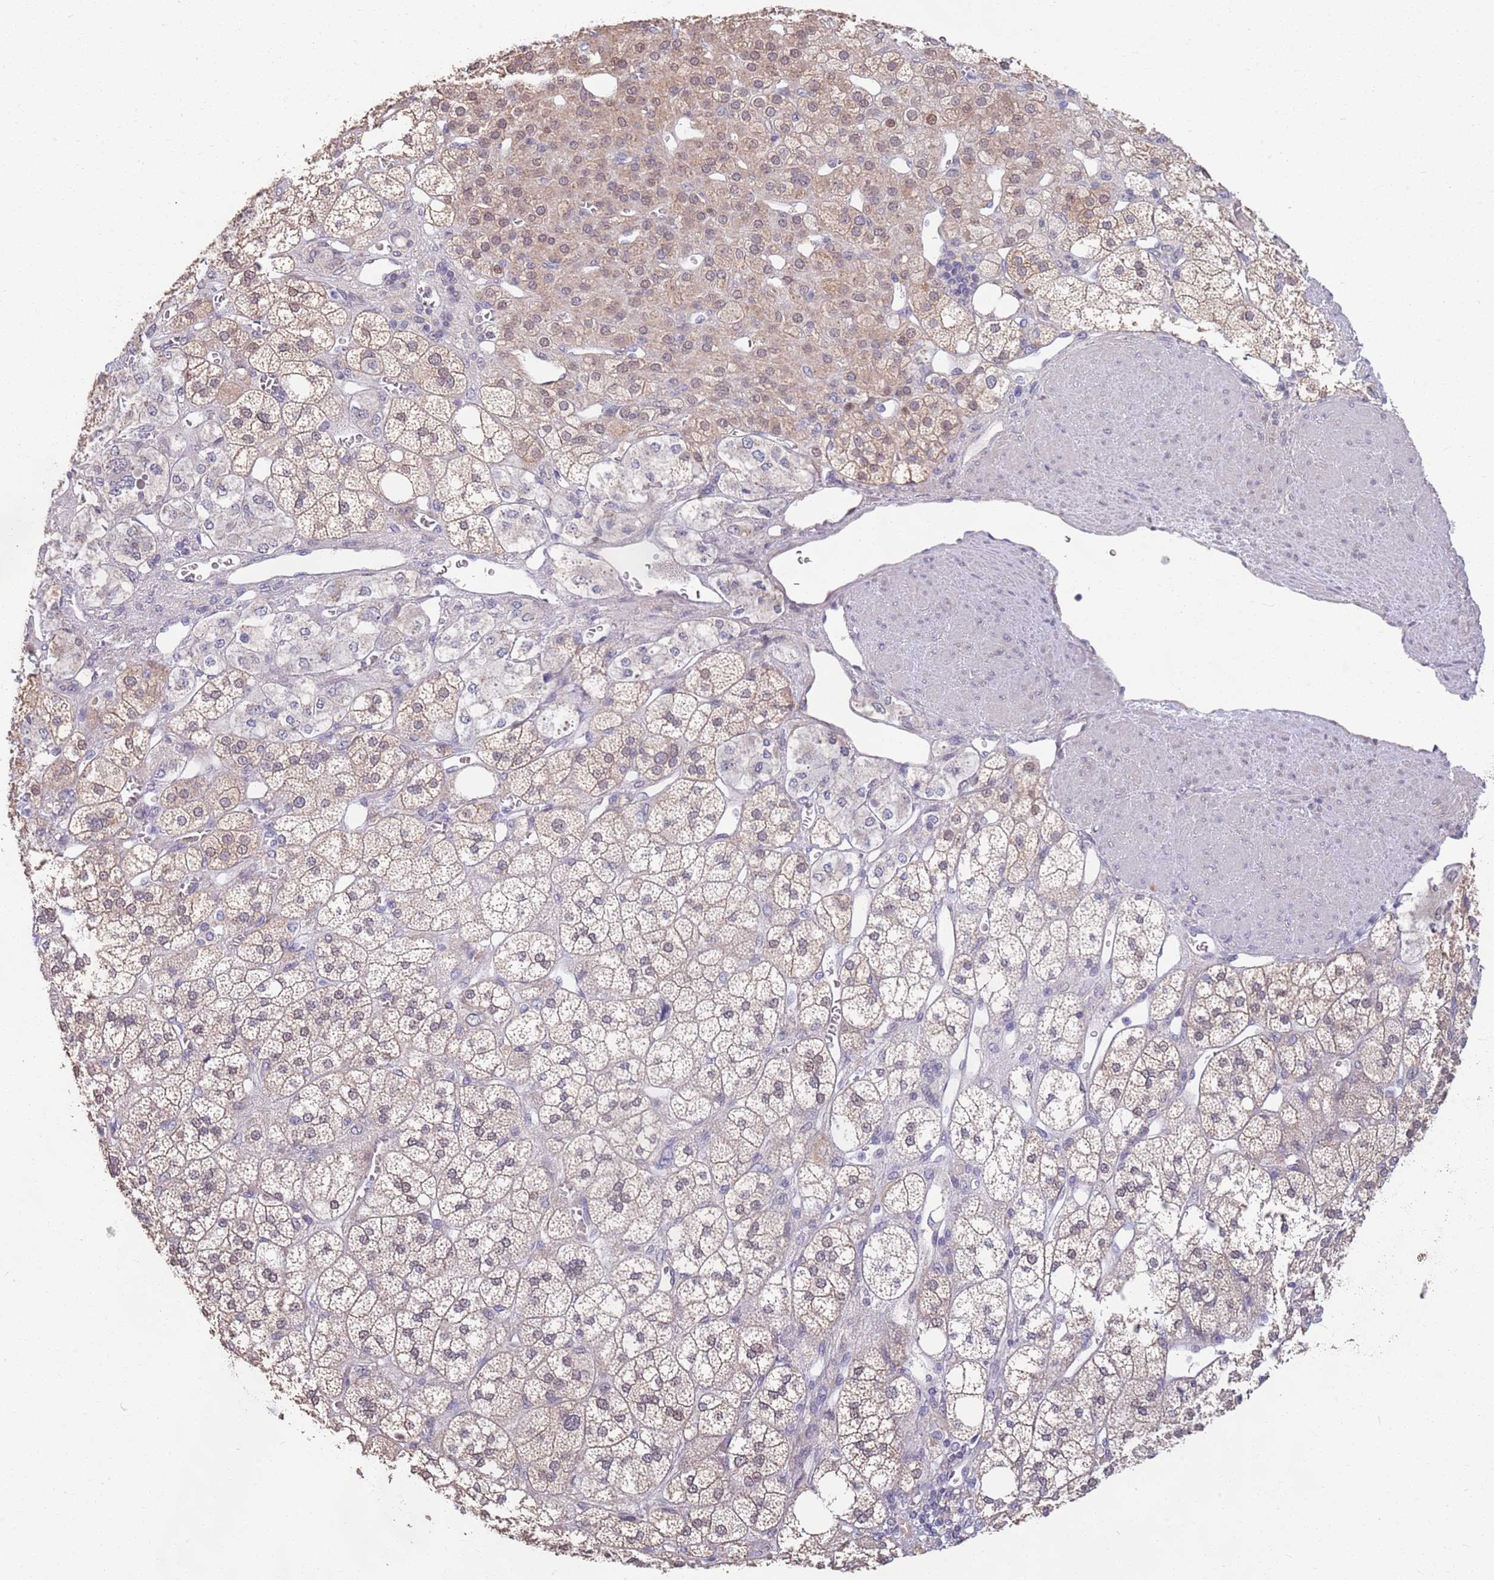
{"staining": {"intensity": "moderate", "quantity": "25%-75%", "location": "cytoplasmic/membranous,nuclear"}, "tissue": "adrenal gland", "cell_type": "Glandular cells", "image_type": "normal", "snomed": [{"axis": "morphology", "description": "Normal tissue, NOS"}, {"axis": "topography", "description": "Adrenal gland"}], "caption": "Adrenal gland stained with a brown dye reveals moderate cytoplasmic/membranous,nuclear positive staining in approximately 25%-75% of glandular cells.", "gene": "MARVELD2", "patient": {"sex": "male", "age": 61}}